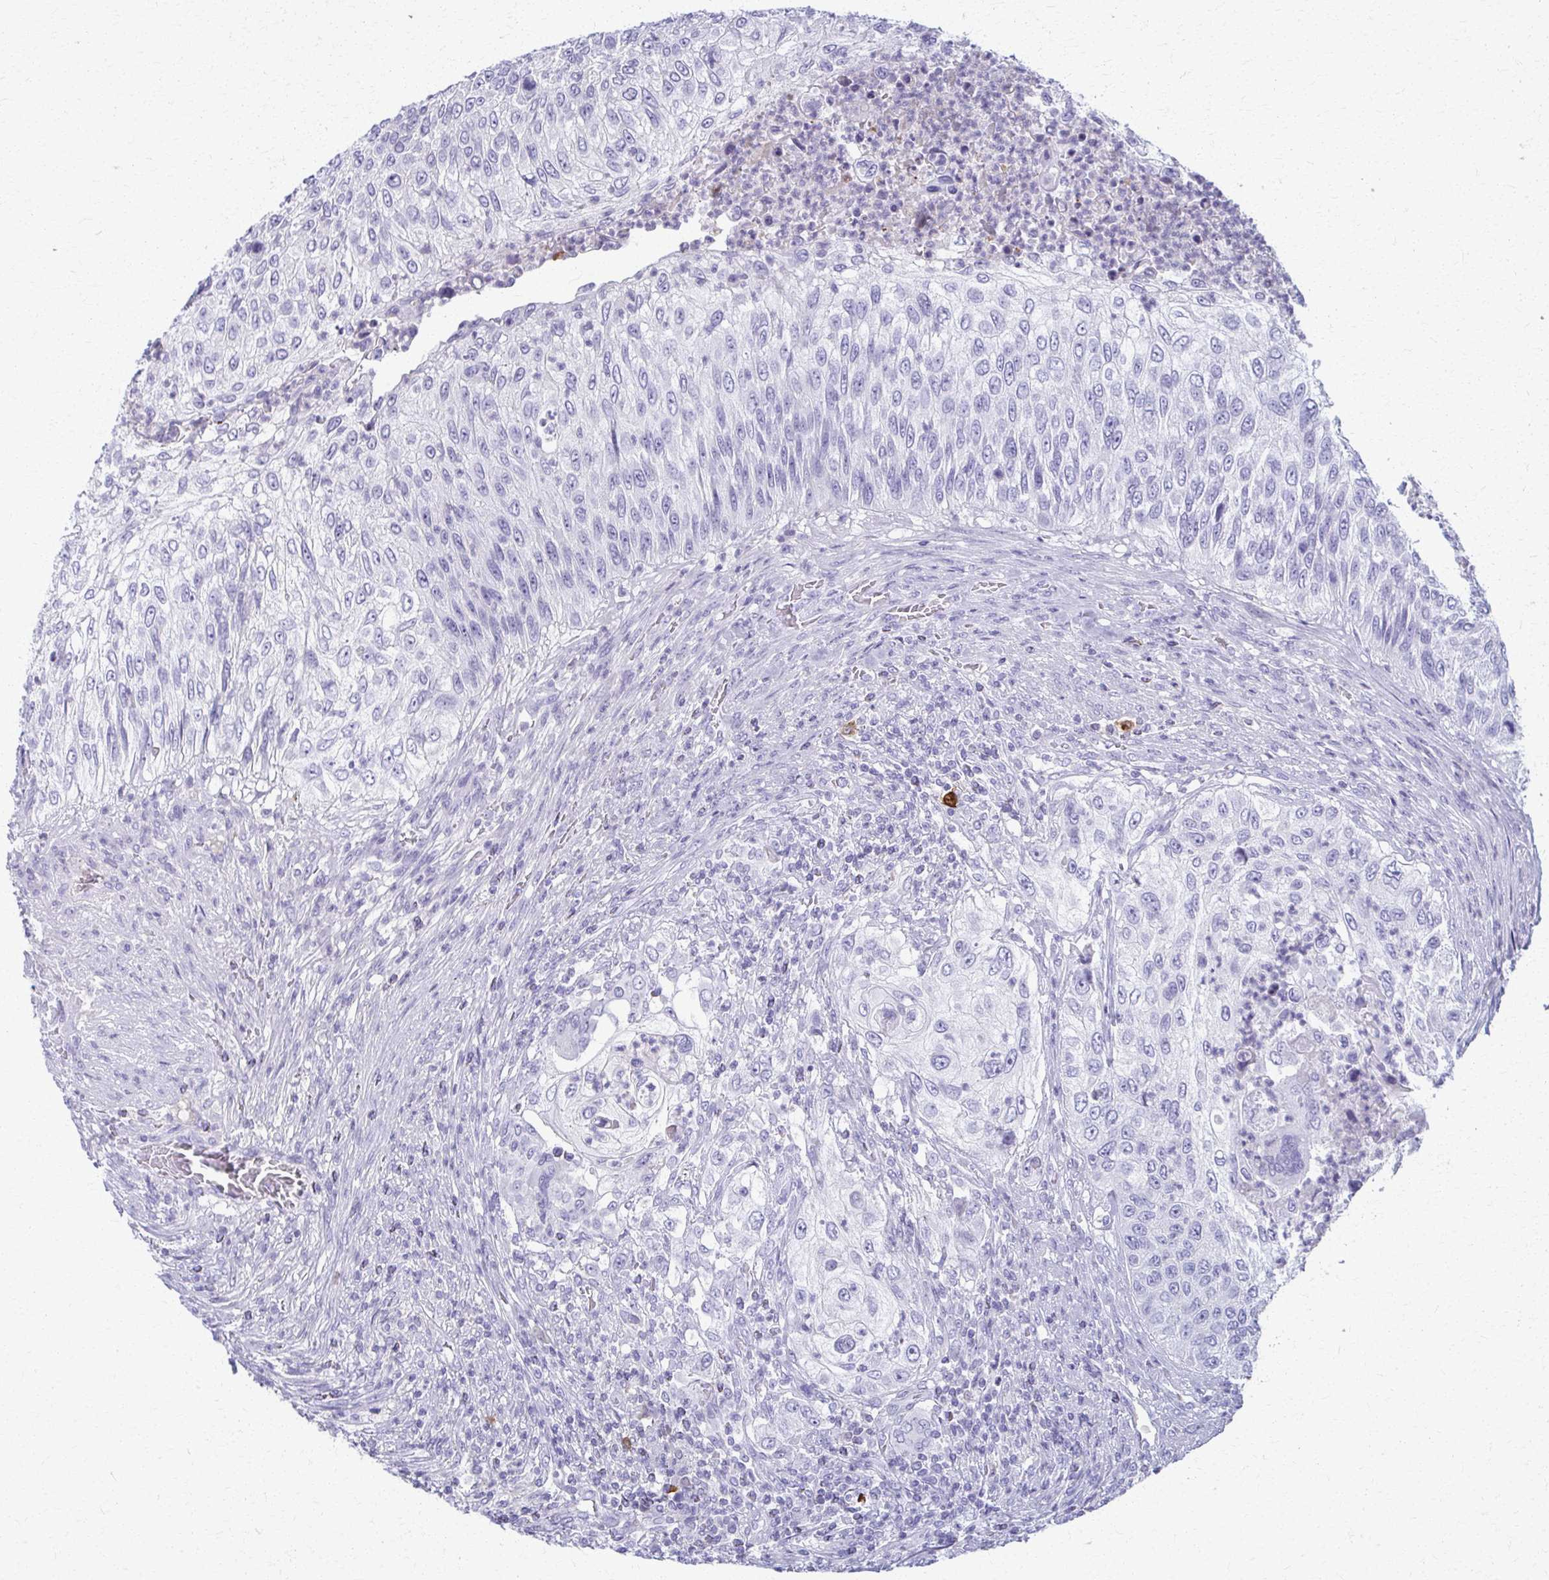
{"staining": {"intensity": "negative", "quantity": "none", "location": "none"}, "tissue": "urothelial cancer", "cell_type": "Tumor cells", "image_type": "cancer", "snomed": [{"axis": "morphology", "description": "Urothelial carcinoma, High grade"}, {"axis": "topography", "description": "Urinary bladder"}], "caption": "Immunohistochemistry photomicrograph of neoplastic tissue: human urothelial carcinoma (high-grade) stained with DAB (3,3'-diaminobenzidine) shows no significant protein staining in tumor cells.", "gene": "OR4M1", "patient": {"sex": "female", "age": 60}}